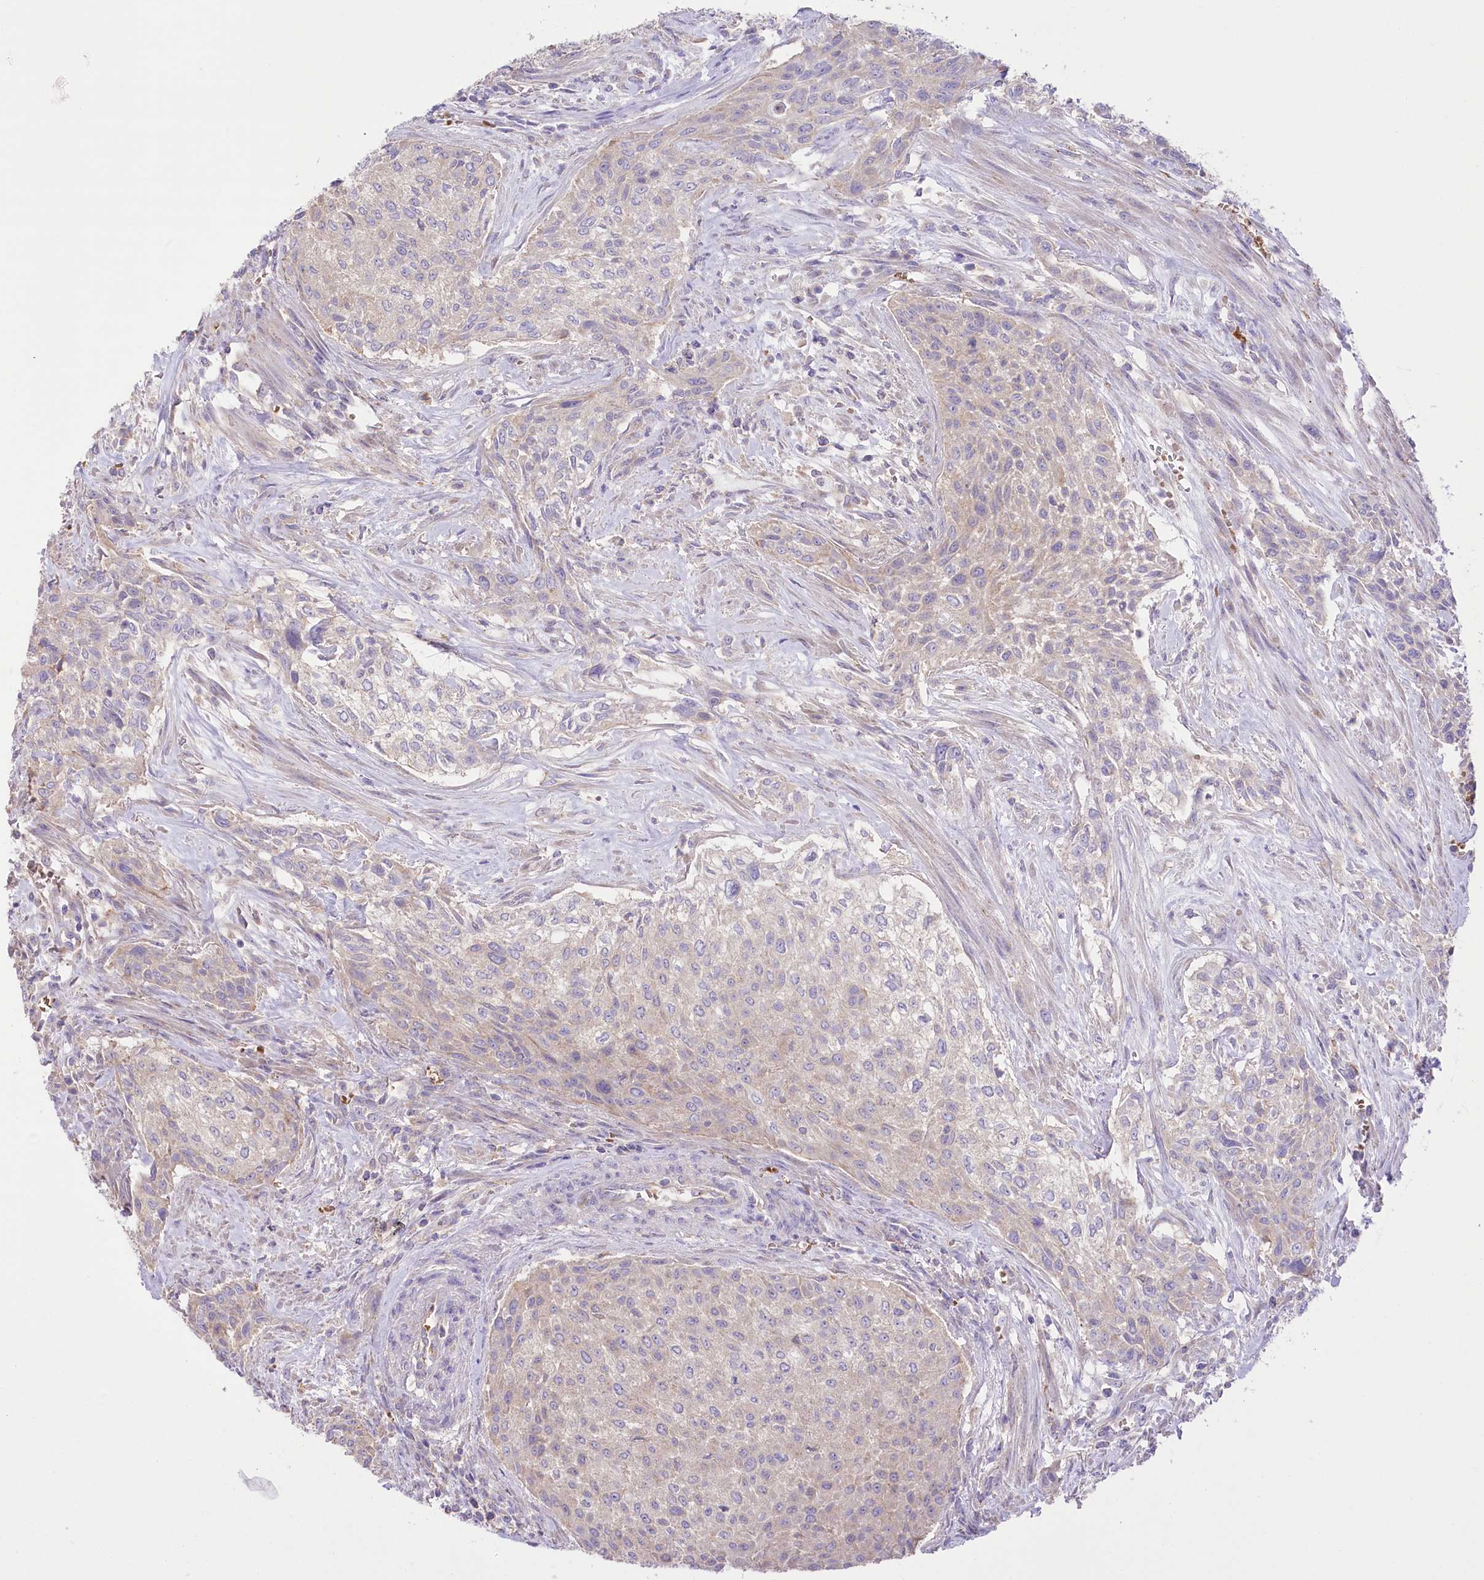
{"staining": {"intensity": "weak", "quantity": "25%-75%", "location": "cytoplasmic/membranous"}, "tissue": "urothelial cancer", "cell_type": "Tumor cells", "image_type": "cancer", "snomed": [{"axis": "morphology", "description": "Normal tissue, NOS"}, {"axis": "morphology", "description": "Urothelial carcinoma, NOS"}, {"axis": "topography", "description": "Urinary bladder"}, {"axis": "topography", "description": "Peripheral nerve tissue"}], "caption": "This is a histology image of immunohistochemistry staining of transitional cell carcinoma, which shows weak positivity in the cytoplasmic/membranous of tumor cells.", "gene": "PRSS53", "patient": {"sex": "male", "age": 35}}